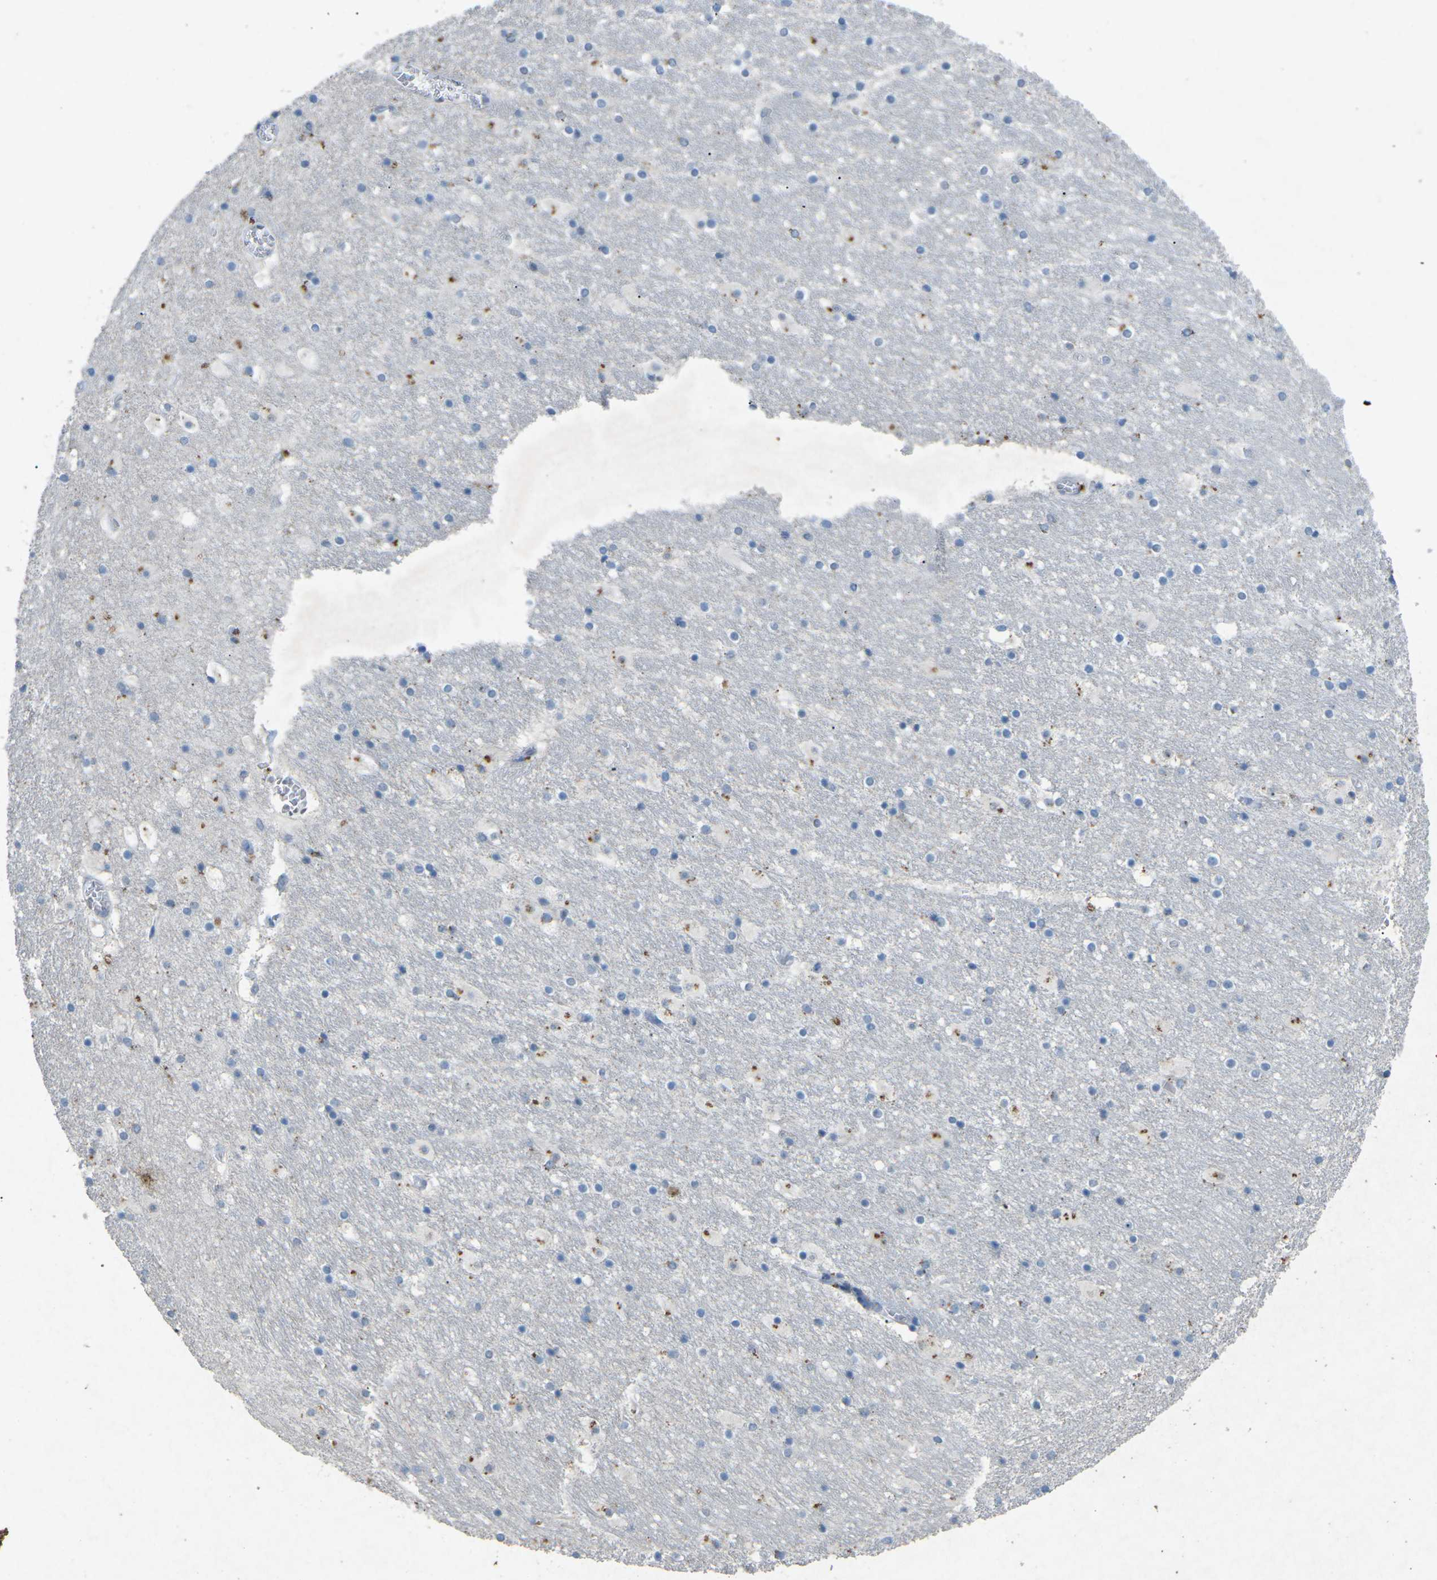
{"staining": {"intensity": "moderate", "quantity": "<25%", "location": "cytoplasmic/membranous"}, "tissue": "hippocampus", "cell_type": "Glial cells", "image_type": "normal", "snomed": [{"axis": "morphology", "description": "Normal tissue, NOS"}, {"axis": "topography", "description": "Hippocampus"}], "caption": "Protein expression analysis of unremarkable hippocampus demonstrates moderate cytoplasmic/membranous positivity in about <25% of glial cells. The staining was performed using DAB (3,3'-diaminobenzidine), with brown indicating positive protein expression. Nuclei are stained blue with hematoxylin.", "gene": "A1BG", "patient": {"sex": "male", "age": 45}}